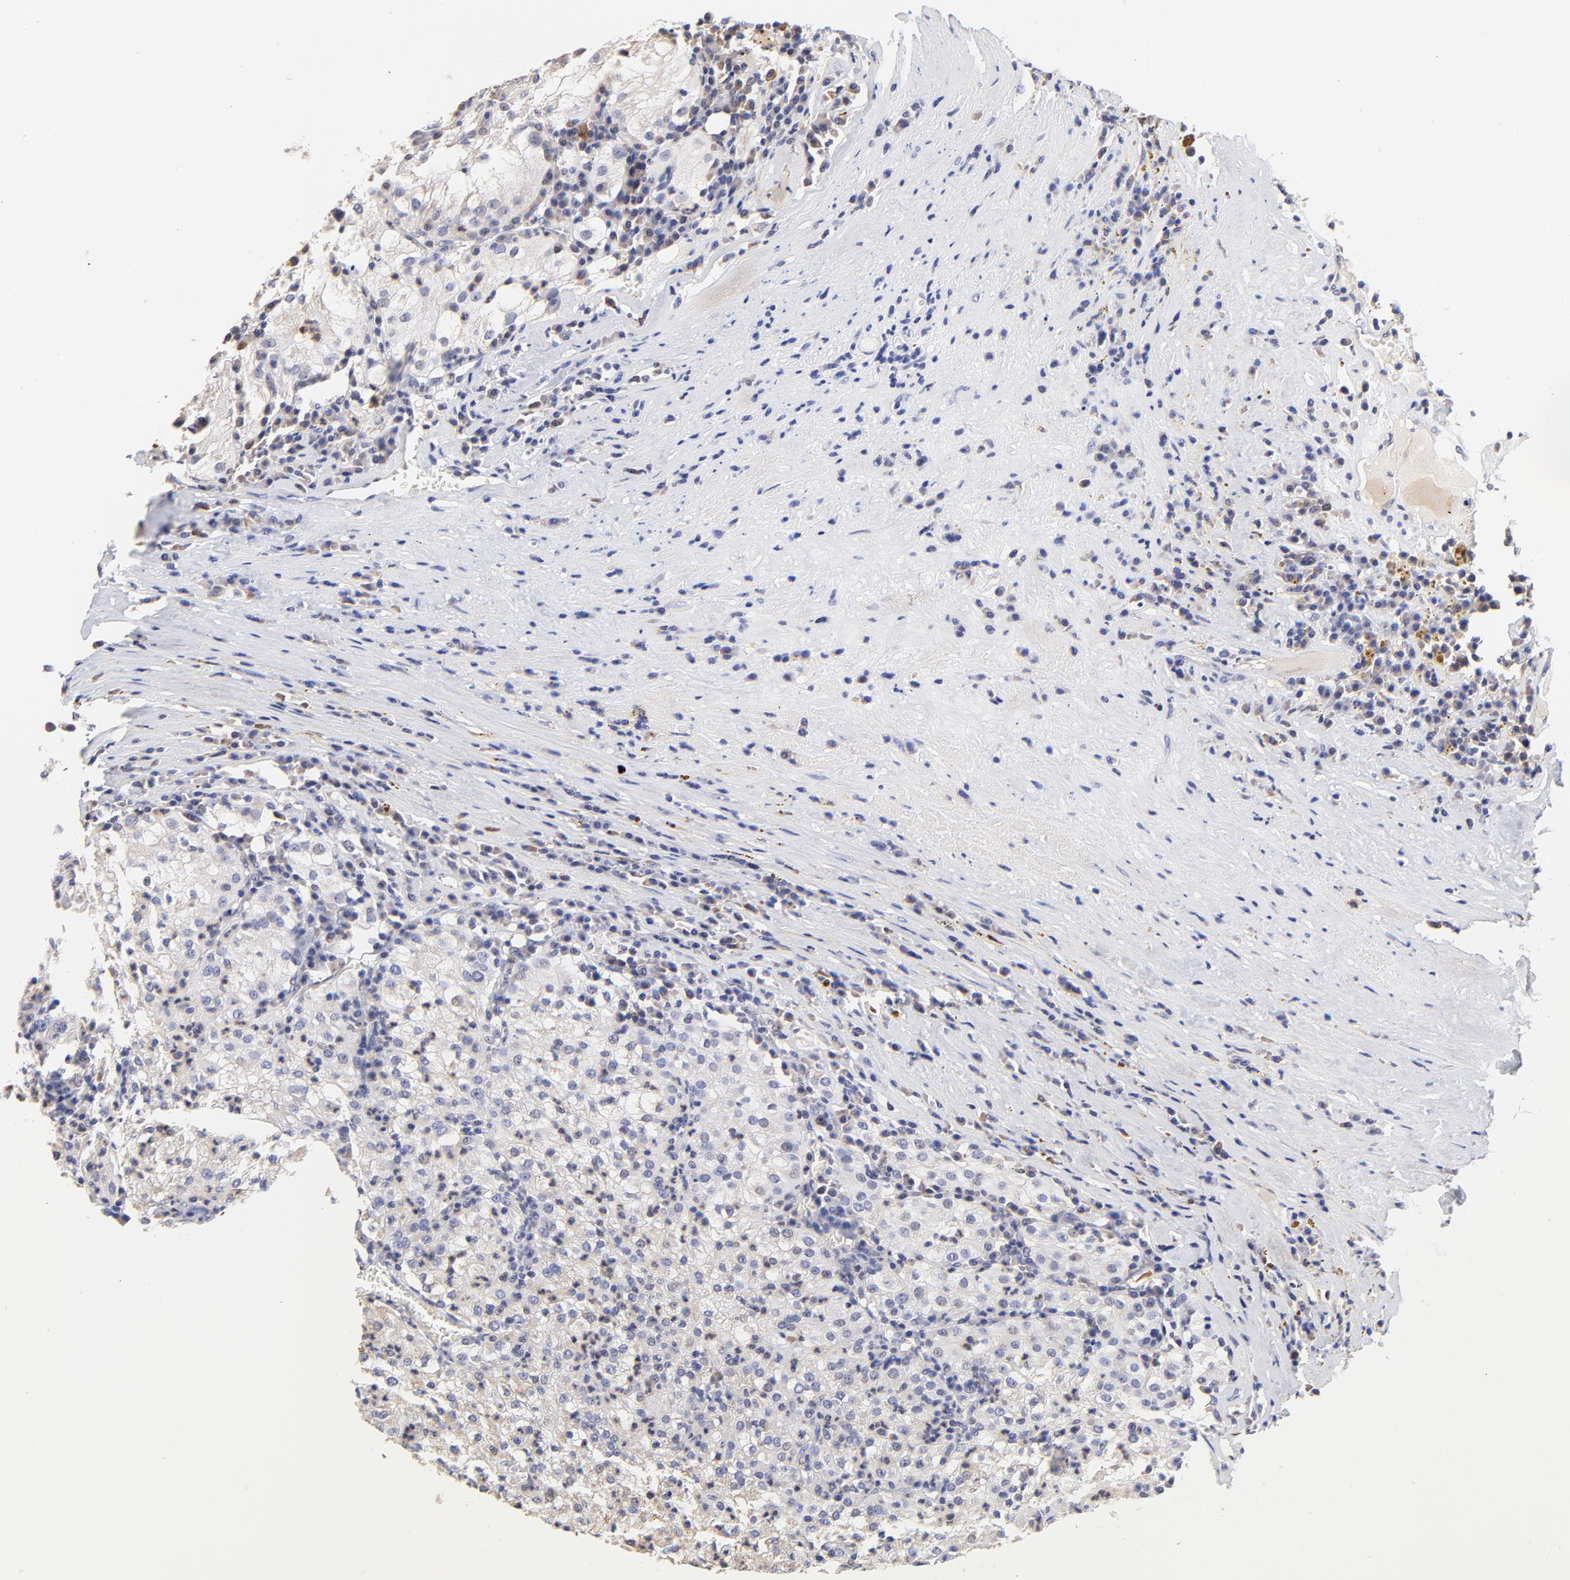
{"staining": {"intensity": "negative", "quantity": "none", "location": "none"}, "tissue": "renal cancer", "cell_type": "Tumor cells", "image_type": "cancer", "snomed": [{"axis": "morphology", "description": "Adenocarcinoma, NOS"}, {"axis": "topography", "description": "Kidney"}], "caption": "The image demonstrates no significant positivity in tumor cells of renal cancer.", "gene": "PTK7", "patient": {"sex": "male", "age": 59}}